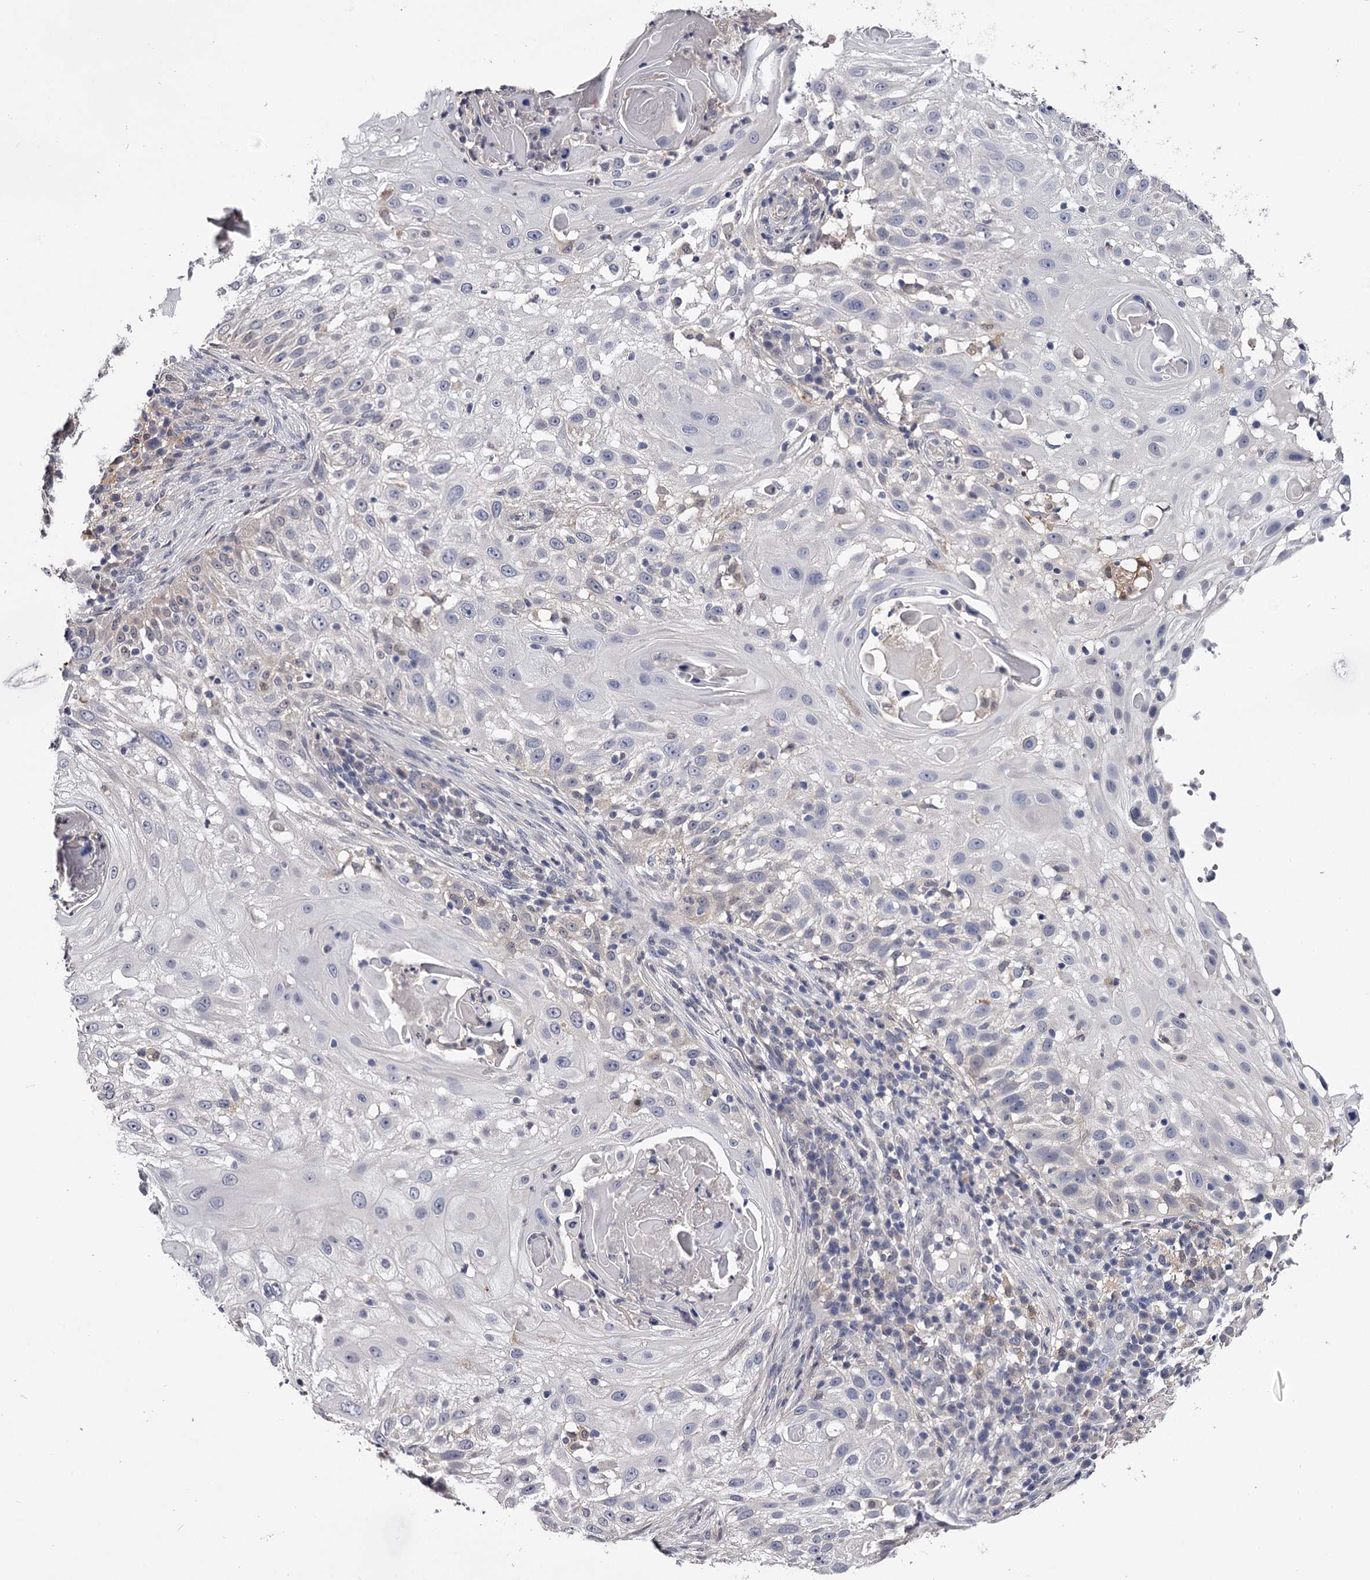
{"staining": {"intensity": "negative", "quantity": "none", "location": "none"}, "tissue": "skin cancer", "cell_type": "Tumor cells", "image_type": "cancer", "snomed": [{"axis": "morphology", "description": "Squamous cell carcinoma, NOS"}, {"axis": "topography", "description": "Skin"}], "caption": "Immunohistochemistry histopathology image of neoplastic tissue: skin squamous cell carcinoma stained with DAB displays no significant protein positivity in tumor cells.", "gene": "GSTO1", "patient": {"sex": "female", "age": 44}}